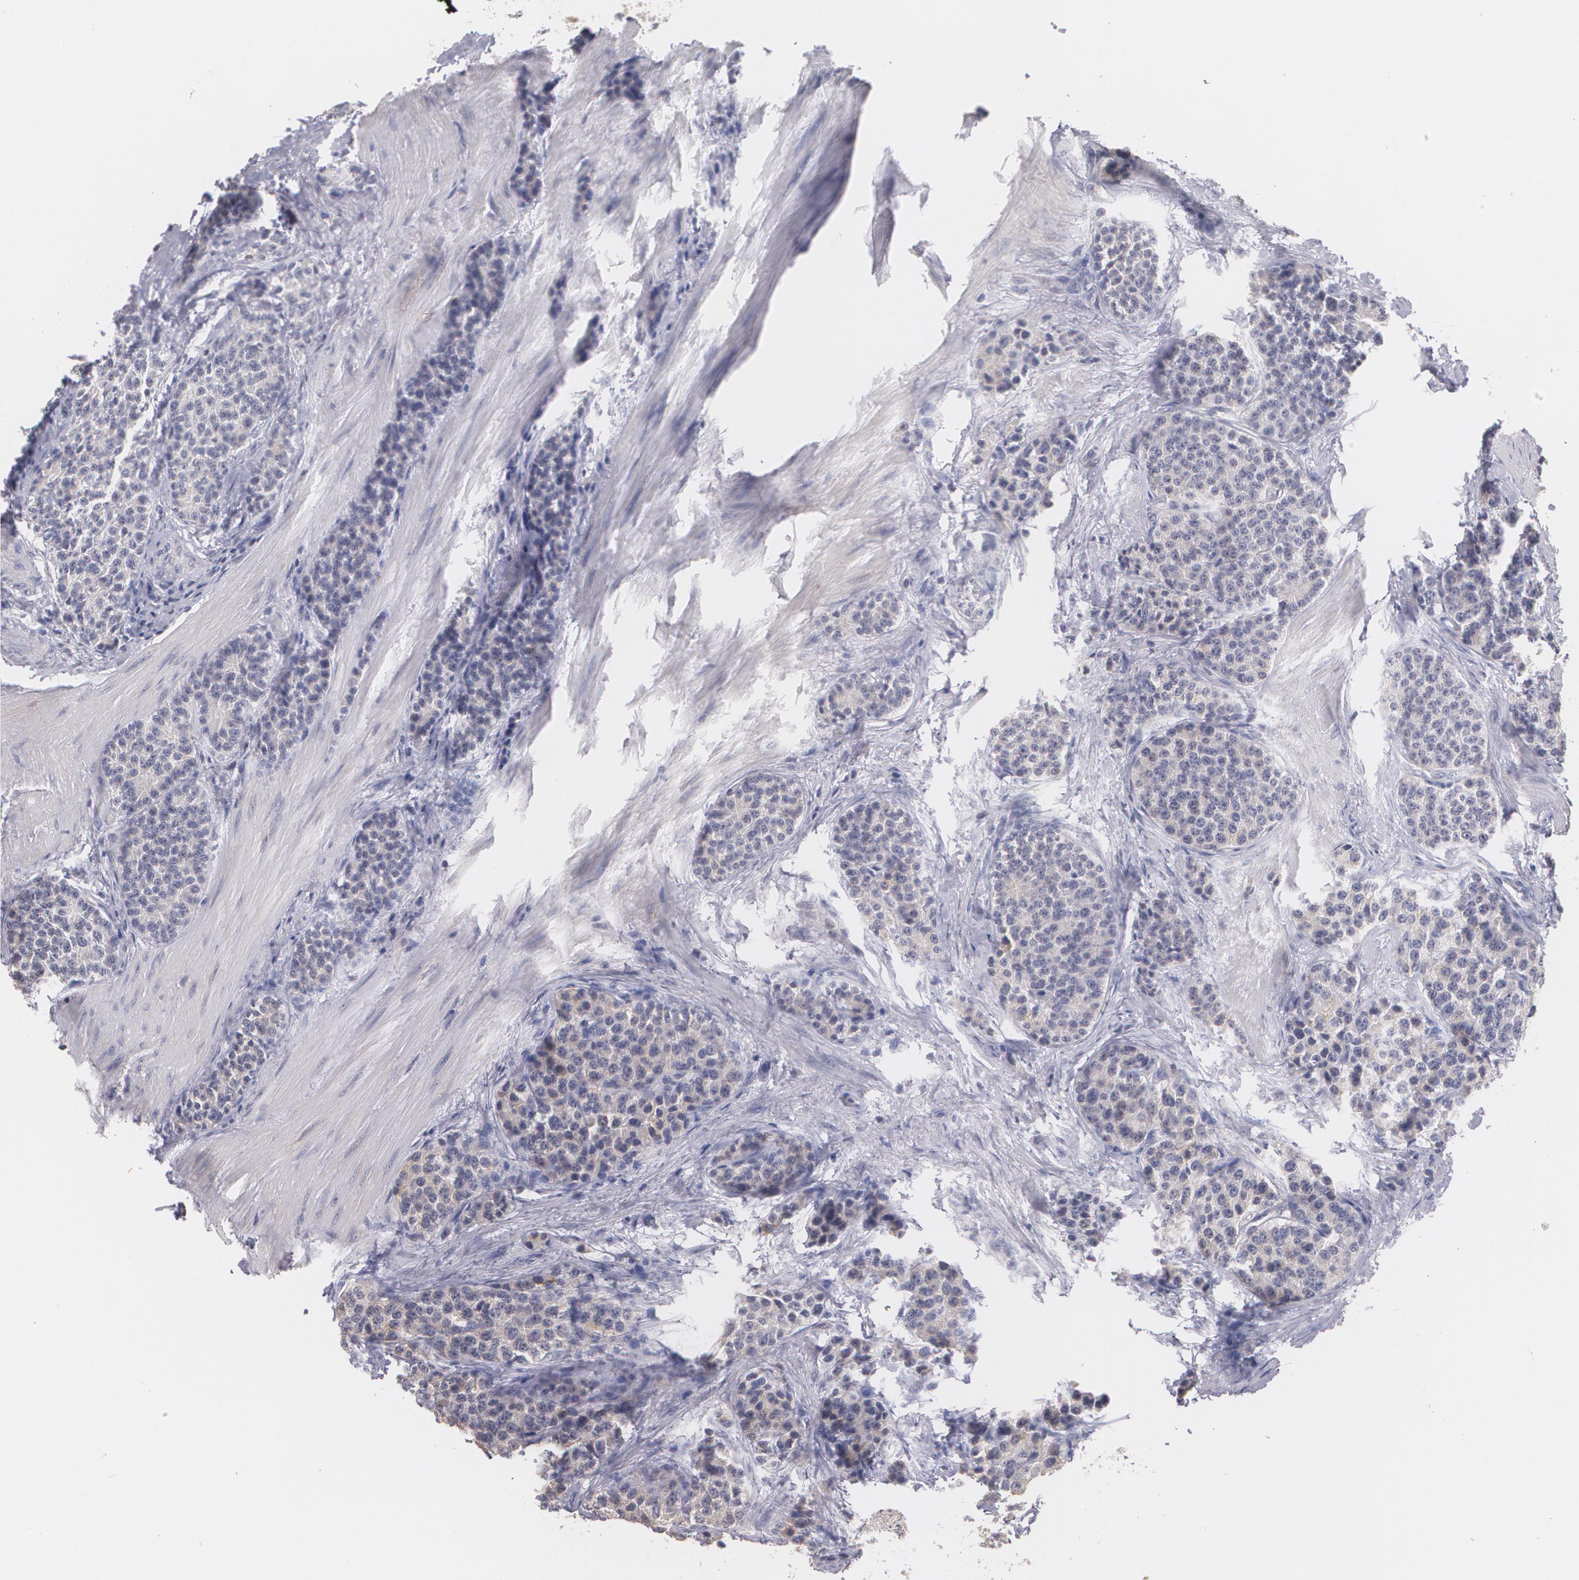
{"staining": {"intensity": "negative", "quantity": "none", "location": "none"}, "tissue": "carcinoid", "cell_type": "Tumor cells", "image_type": "cancer", "snomed": [{"axis": "morphology", "description": "Carcinoid, malignant, NOS"}, {"axis": "topography", "description": "Stomach"}], "caption": "High power microscopy micrograph of an IHC image of carcinoid, revealing no significant staining in tumor cells.", "gene": "THRB", "patient": {"sex": "female", "age": 76}}